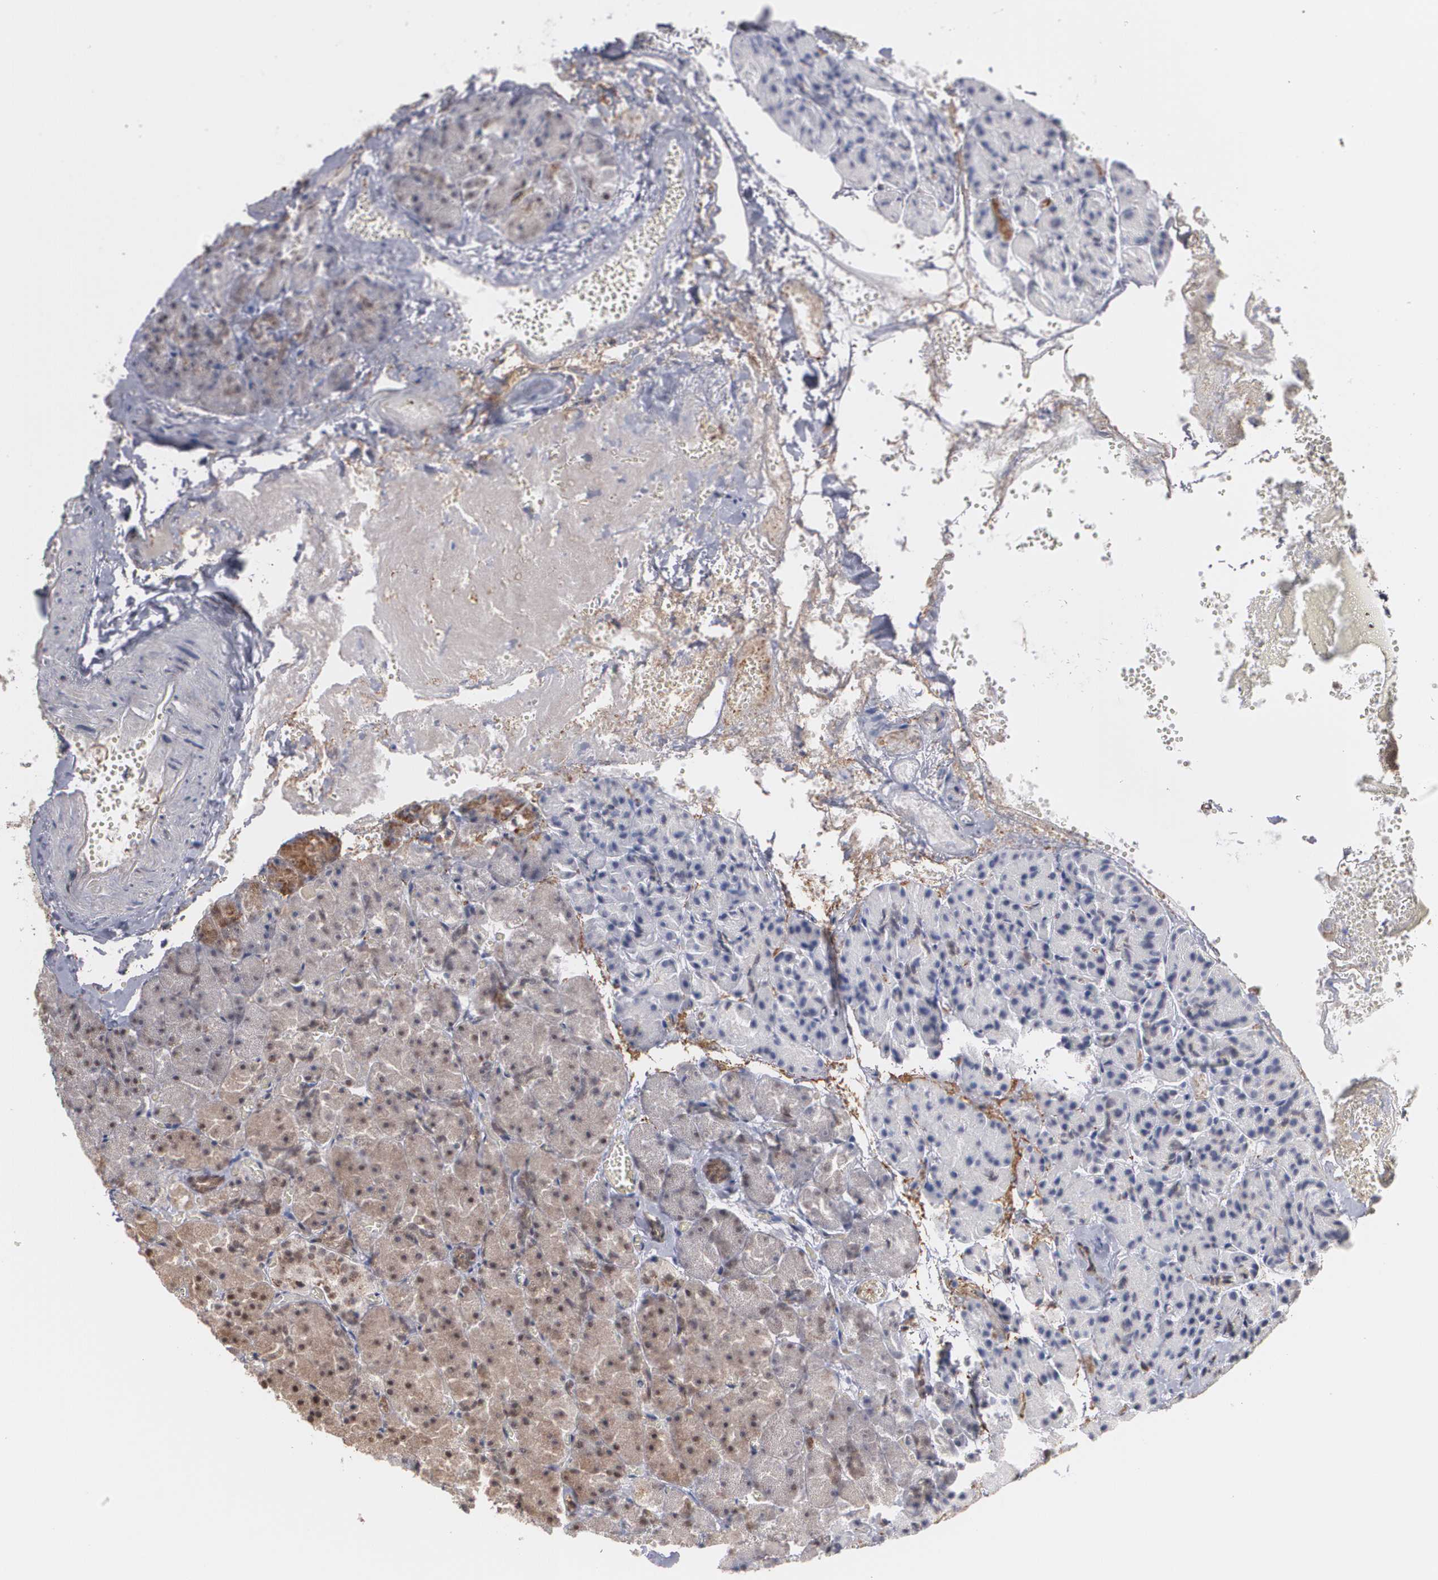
{"staining": {"intensity": "weak", "quantity": "25%-75%", "location": "cytoplasmic/membranous,nuclear"}, "tissue": "carcinoid", "cell_type": "Tumor cells", "image_type": "cancer", "snomed": [{"axis": "morphology", "description": "Normal tissue, NOS"}, {"axis": "morphology", "description": "Carcinoid, malignant, NOS"}, {"axis": "topography", "description": "Pancreas"}], "caption": "Approximately 25%-75% of tumor cells in carcinoid (malignant) display weak cytoplasmic/membranous and nuclear protein staining as visualized by brown immunohistochemical staining.", "gene": "ZNF75A", "patient": {"sex": "female", "age": 35}}